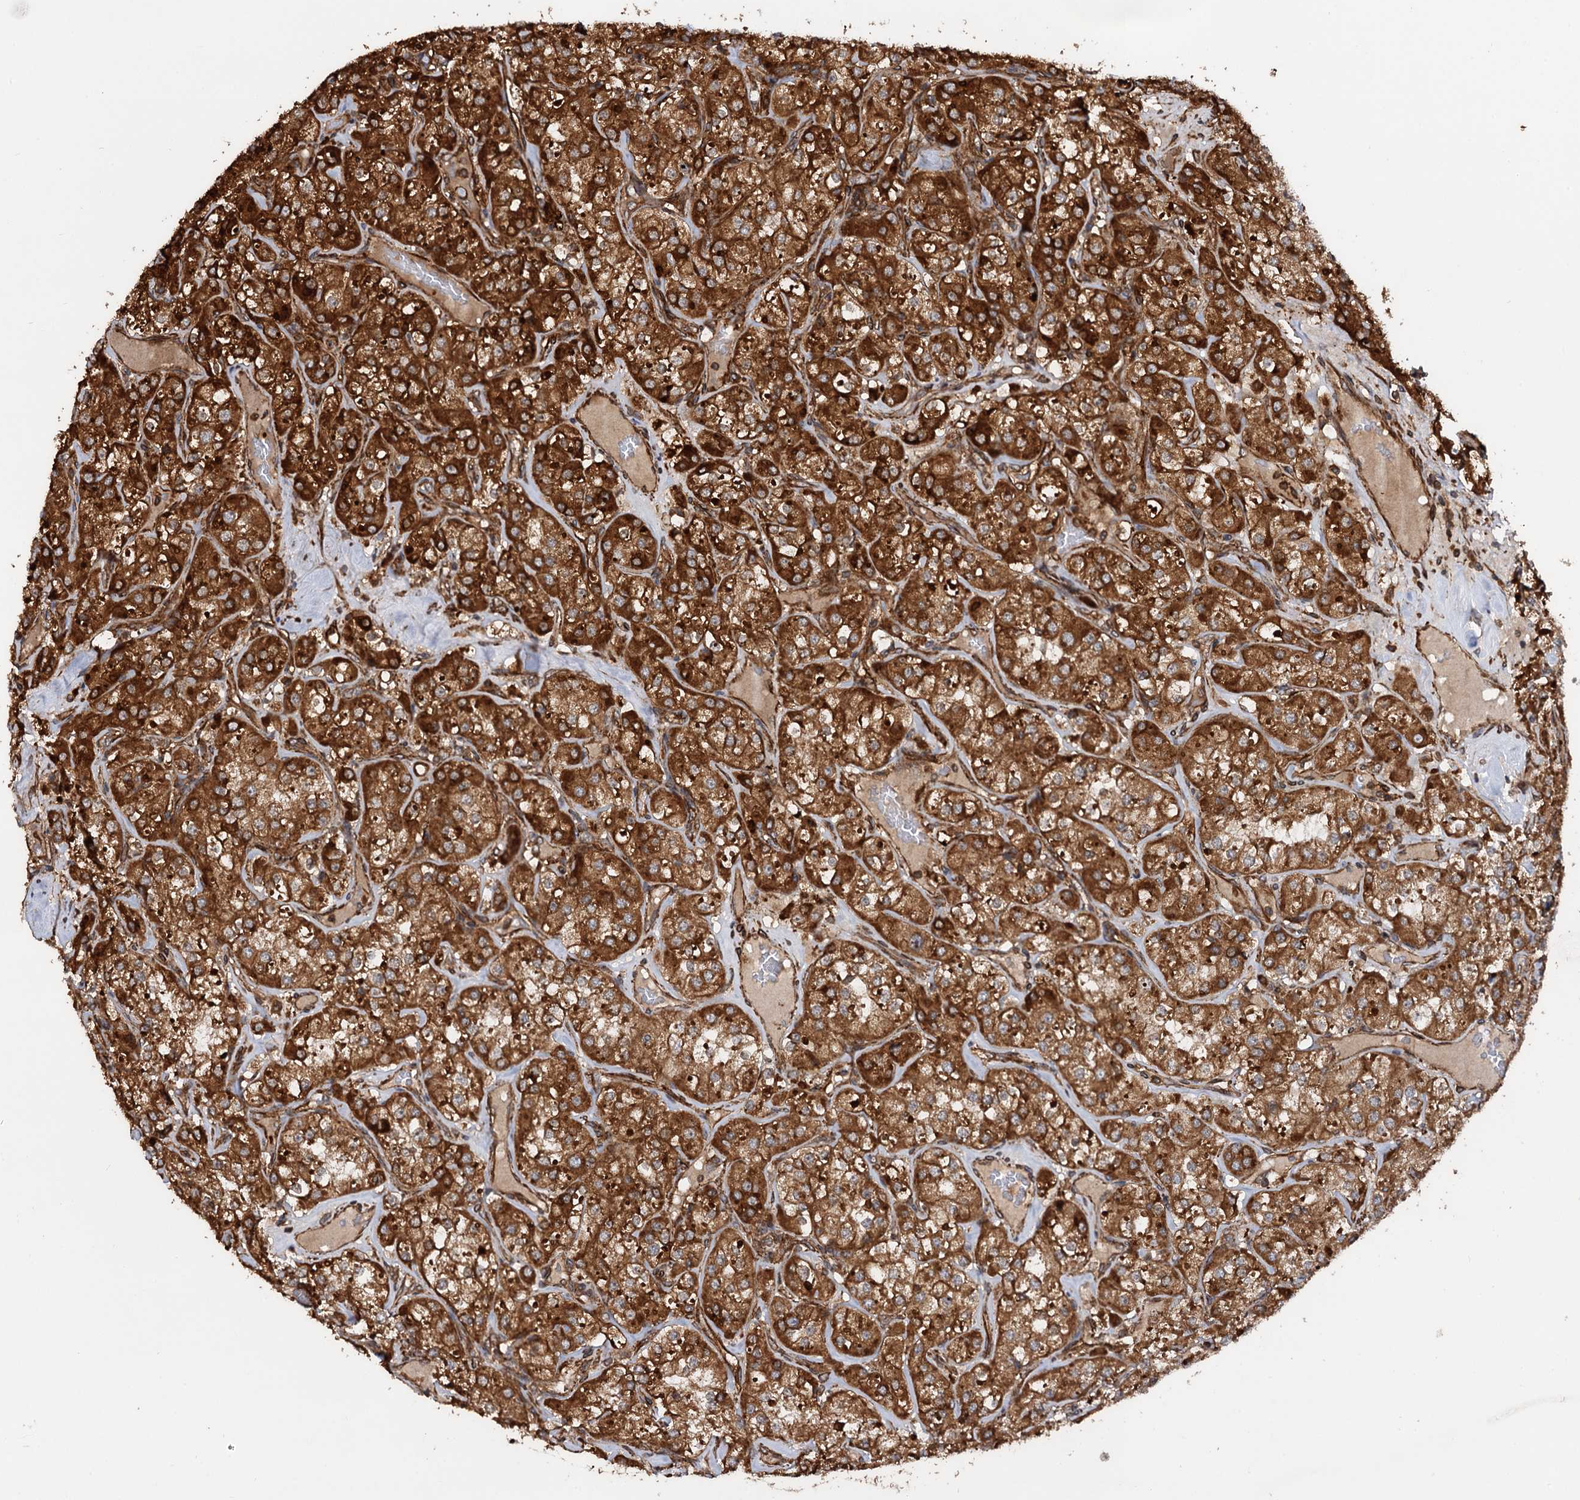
{"staining": {"intensity": "strong", "quantity": ">75%", "location": "cytoplasmic/membranous"}, "tissue": "renal cancer", "cell_type": "Tumor cells", "image_type": "cancer", "snomed": [{"axis": "morphology", "description": "Adenocarcinoma, NOS"}, {"axis": "topography", "description": "Kidney"}], "caption": "Tumor cells display high levels of strong cytoplasmic/membranous positivity in approximately >75% of cells in renal cancer.", "gene": "ATP8B4", "patient": {"sex": "male", "age": 77}}